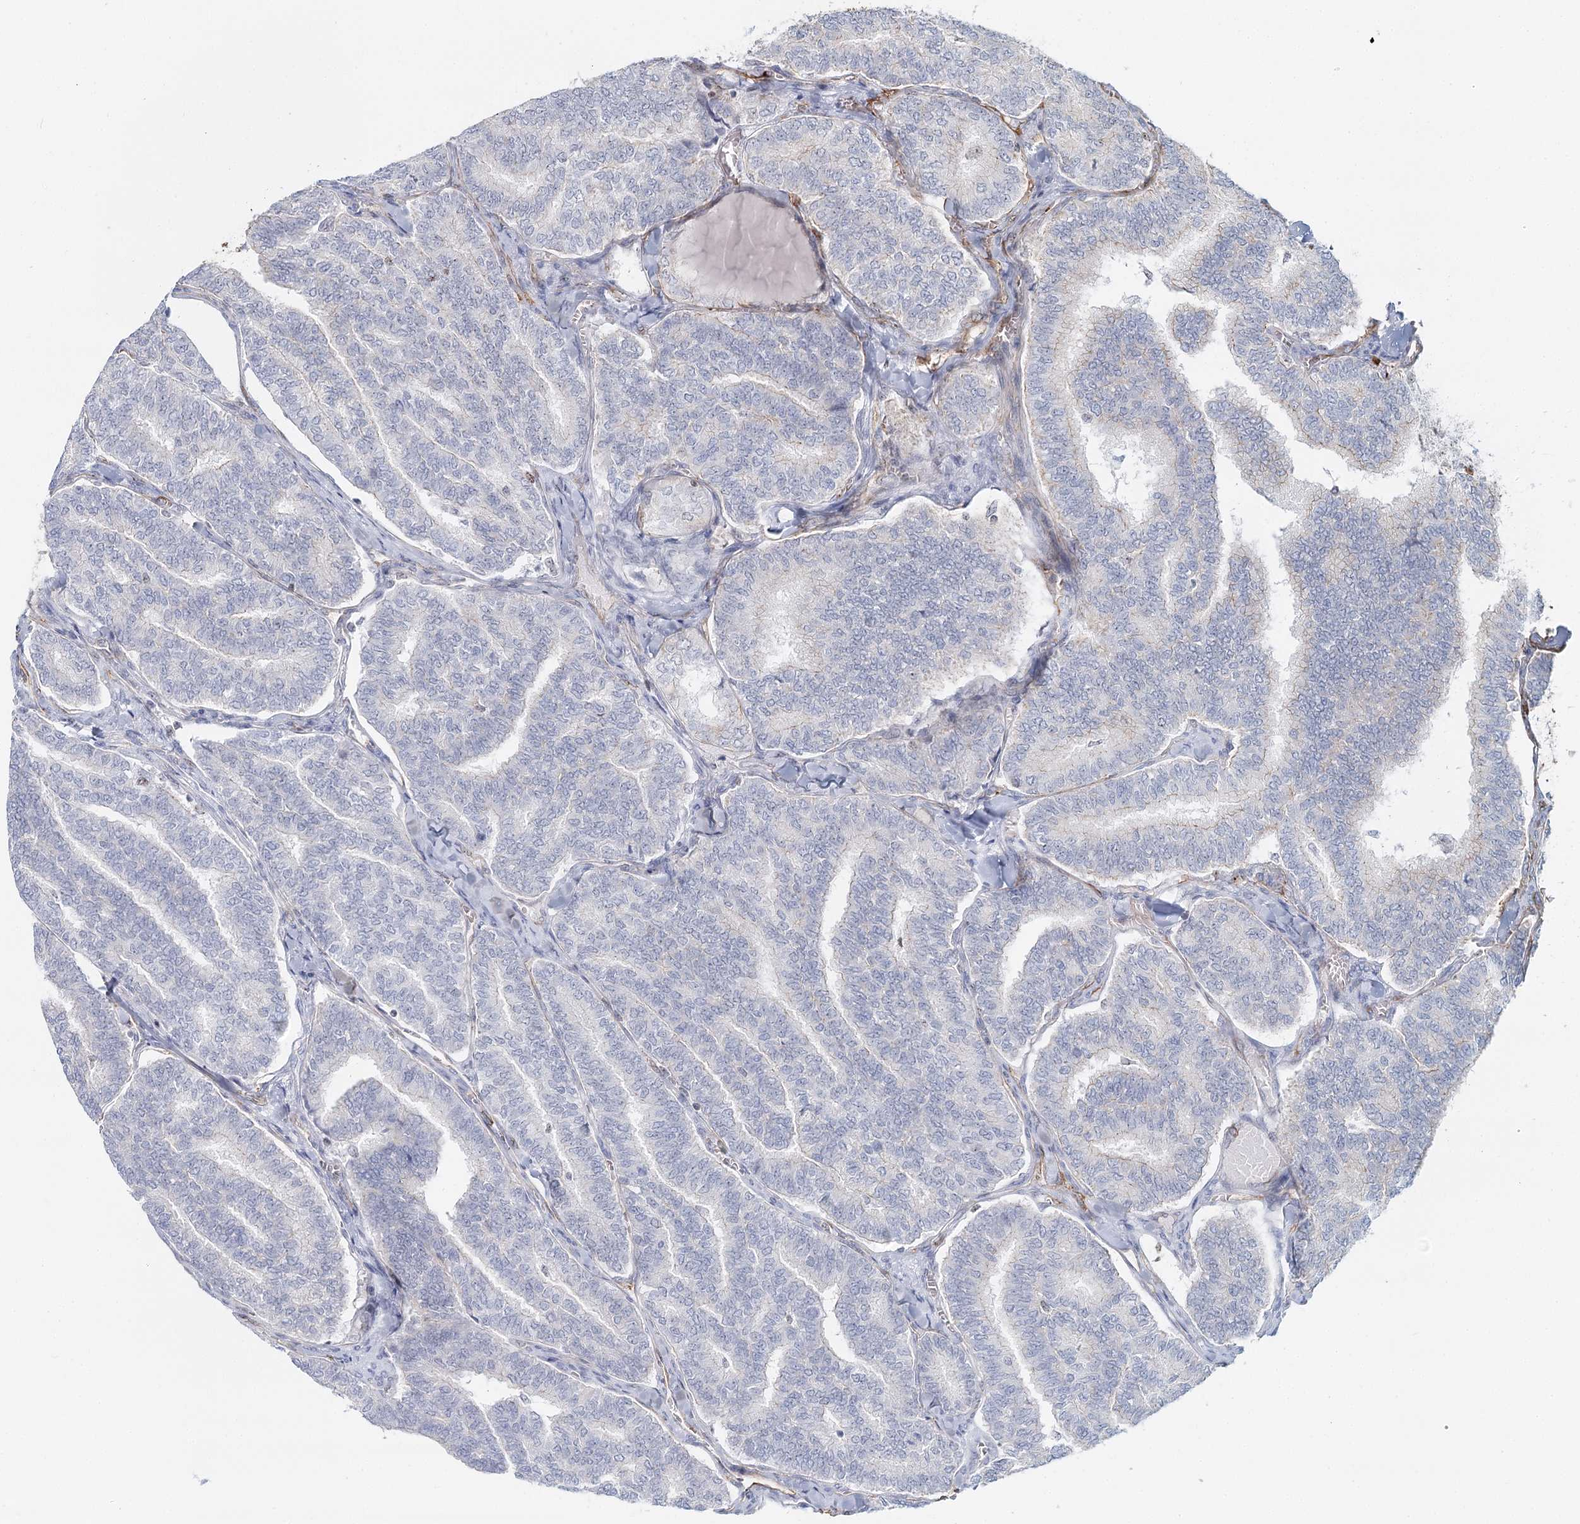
{"staining": {"intensity": "negative", "quantity": "none", "location": "none"}, "tissue": "thyroid cancer", "cell_type": "Tumor cells", "image_type": "cancer", "snomed": [{"axis": "morphology", "description": "Papillary adenocarcinoma, NOS"}, {"axis": "topography", "description": "Thyroid gland"}], "caption": "DAB immunohistochemical staining of thyroid cancer (papillary adenocarcinoma) reveals no significant staining in tumor cells.", "gene": "ZFYVE28", "patient": {"sex": "female", "age": 35}}